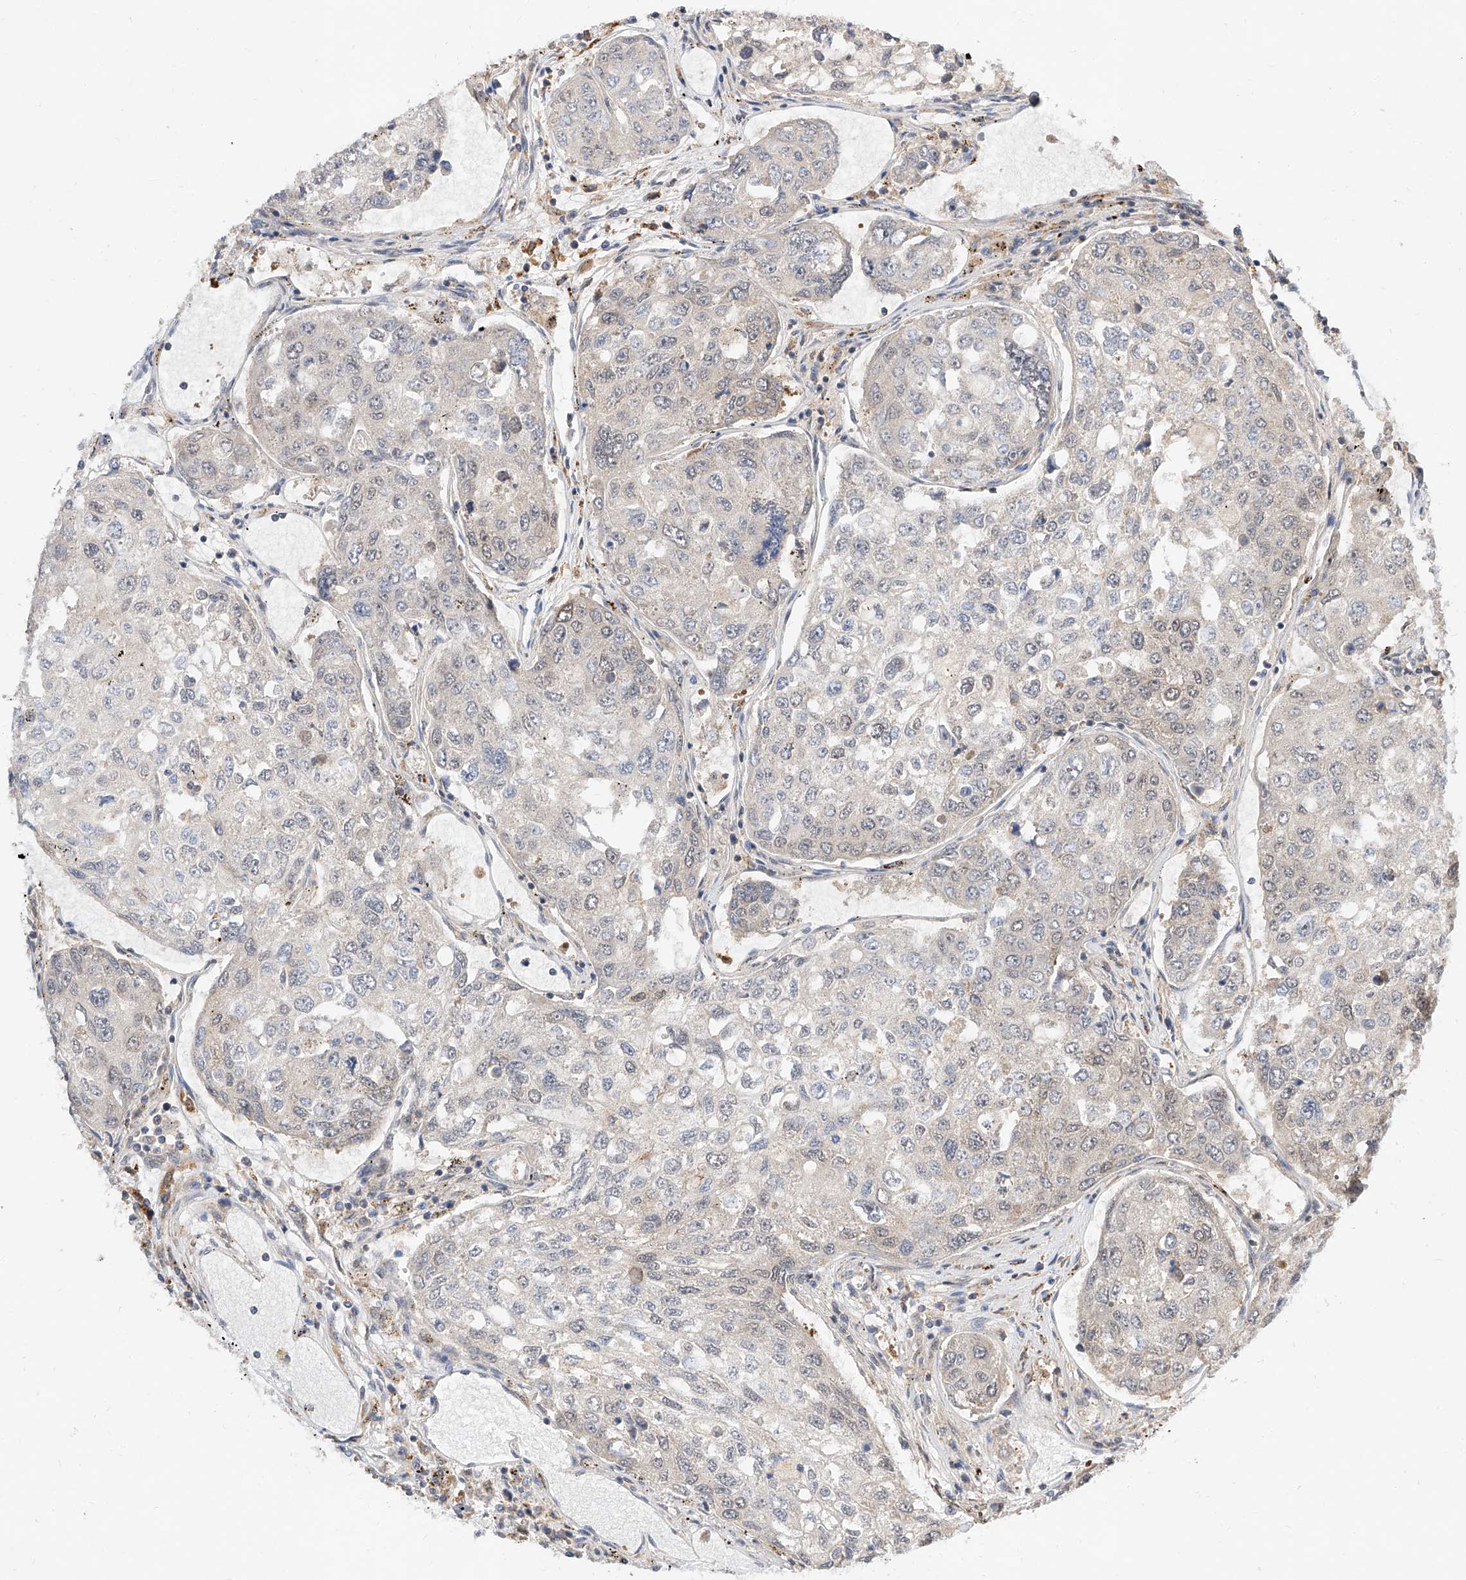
{"staining": {"intensity": "negative", "quantity": "none", "location": "none"}, "tissue": "urothelial cancer", "cell_type": "Tumor cells", "image_type": "cancer", "snomed": [{"axis": "morphology", "description": "Urothelial carcinoma, High grade"}, {"axis": "topography", "description": "Lymph node"}, {"axis": "topography", "description": "Urinary bladder"}], "caption": "Immunohistochemistry (IHC) histopathology image of neoplastic tissue: human urothelial cancer stained with DAB reveals no significant protein positivity in tumor cells. The staining was performed using DAB (3,3'-diaminobenzidine) to visualize the protein expression in brown, while the nuclei were stained in blue with hematoxylin (Magnification: 20x).", "gene": "DIRAS3", "patient": {"sex": "male", "age": 51}}